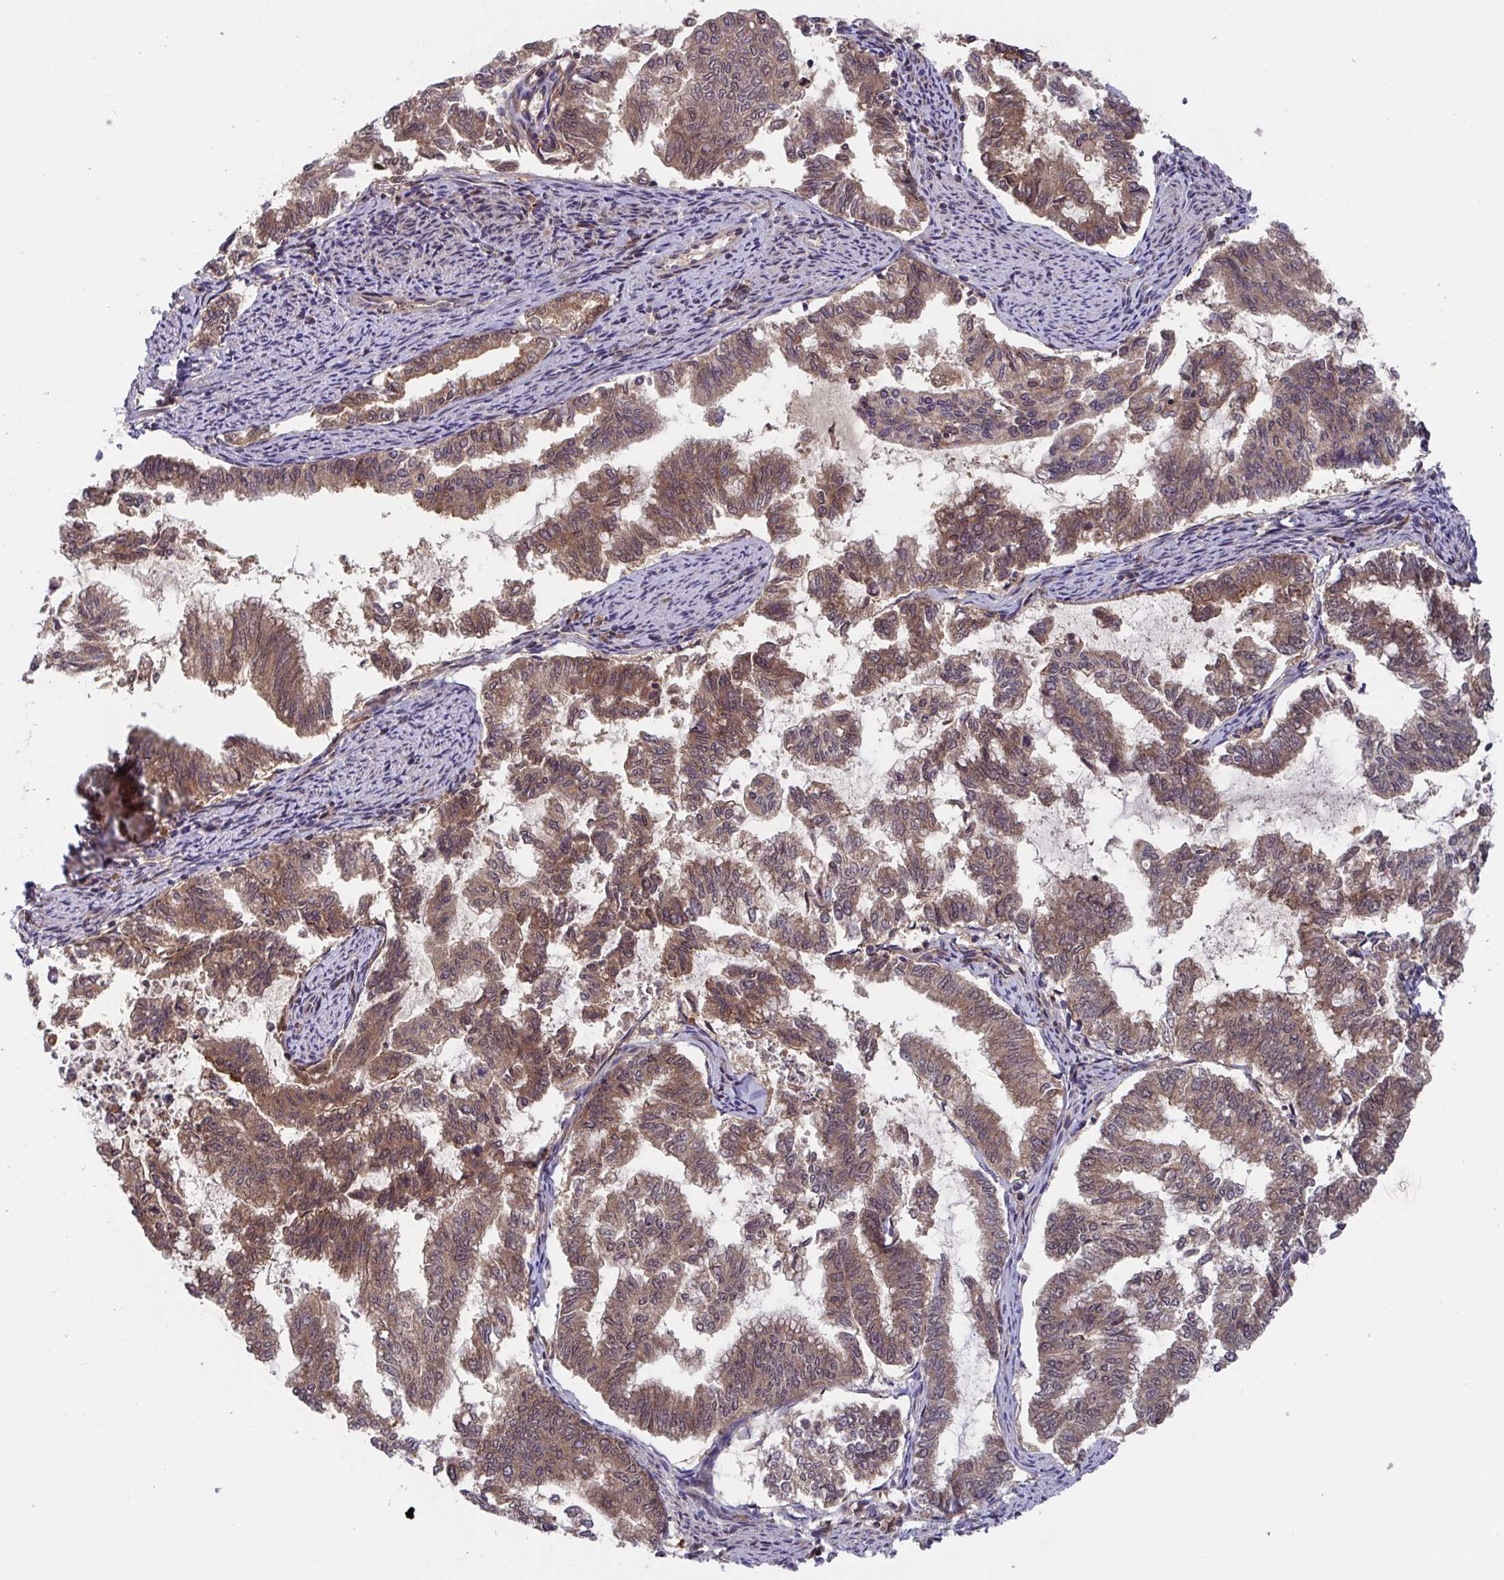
{"staining": {"intensity": "moderate", "quantity": ">75%", "location": "cytoplasmic/membranous,nuclear"}, "tissue": "endometrial cancer", "cell_type": "Tumor cells", "image_type": "cancer", "snomed": [{"axis": "morphology", "description": "Adenocarcinoma, NOS"}, {"axis": "topography", "description": "Endometrium"}], "caption": "Immunohistochemistry (IHC) staining of endometrial cancer (adenocarcinoma), which displays medium levels of moderate cytoplasmic/membranous and nuclear staining in approximately >75% of tumor cells indicating moderate cytoplasmic/membranous and nuclear protein expression. The staining was performed using DAB (3,3'-diaminobenzidine) (brown) for protein detection and nuclei were counterstained in hematoxylin (blue).", "gene": "TIGAR", "patient": {"sex": "female", "age": 79}}